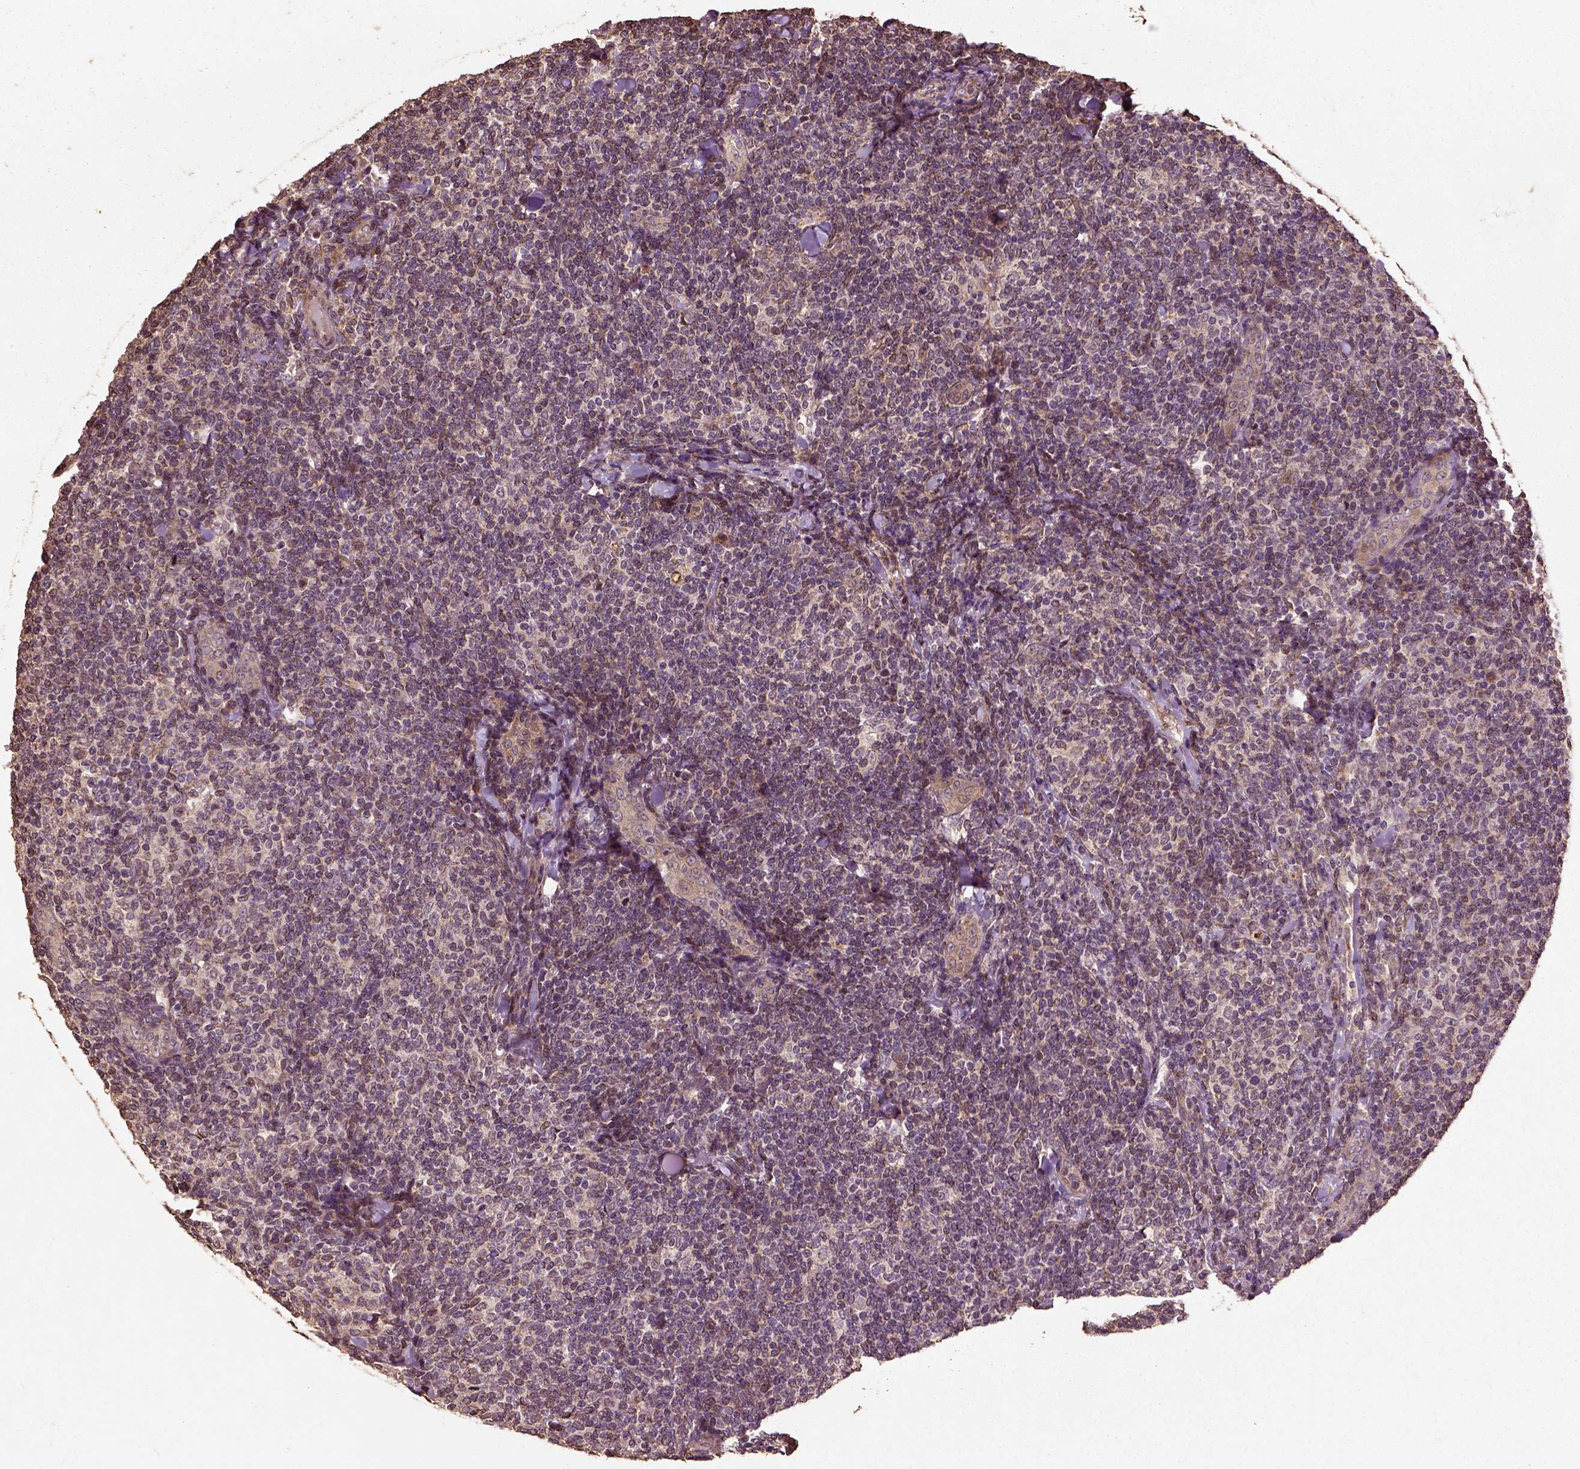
{"staining": {"intensity": "negative", "quantity": "none", "location": "none"}, "tissue": "lymphoma", "cell_type": "Tumor cells", "image_type": "cancer", "snomed": [{"axis": "morphology", "description": "Malignant lymphoma, non-Hodgkin's type, Low grade"}, {"axis": "topography", "description": "Lymph node"}], "caption": "High magnification brightfield microscopy of lymphoma stained with DAB (3,3'-diaminobenzidine) (brown) and counterstained with hematoxylin (blue): tumor cells show no significant expression.", "gene": "ERV3-1", "patient": {"sex": "female", "age": 56}}